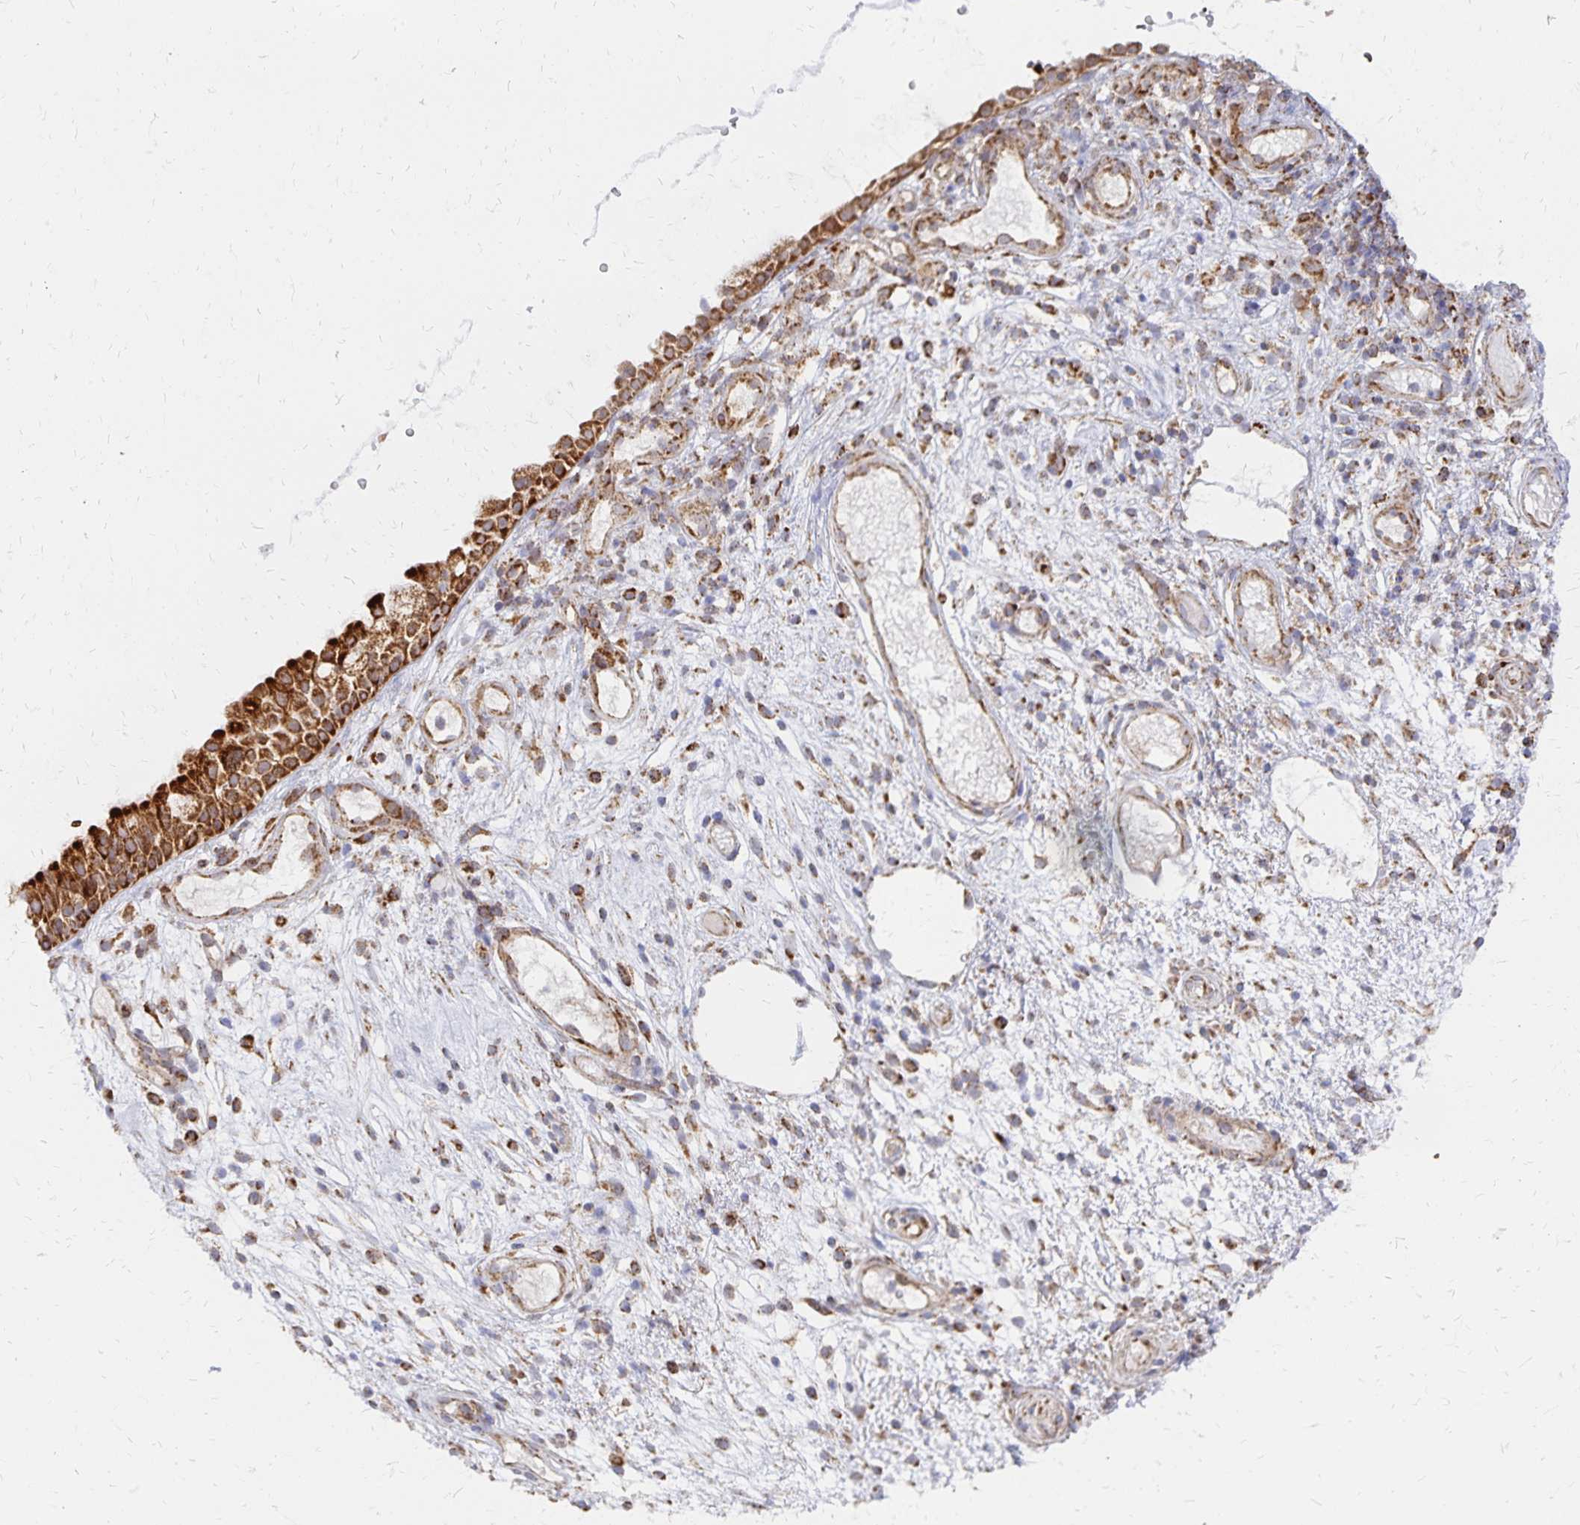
{"staining": {"intensity": "strong", "quantity": ">75%", "location": "cytoplasmic/membranous"}, "tissue": "nasopharynx", "cell_type": "Respiratory epithelial cells", "image_type": "normal", "snomed": [{"axis": "morphology", "description": "Normal tissue, NOS"}, {"axis": "morphology", "description": "Inflammation, NOS"}, {"axis": "topography", "description": "Nasopharynx"}], "caption": "A high-resolution histopathology image shows IHC staining of normal nasopharynx, which demonstrates strong cytoplasmic/membranous staining in about >75% of respiratory epithelial cells.", "gene": "STOML2", "patient": {"sex": "male", "age": 54}}